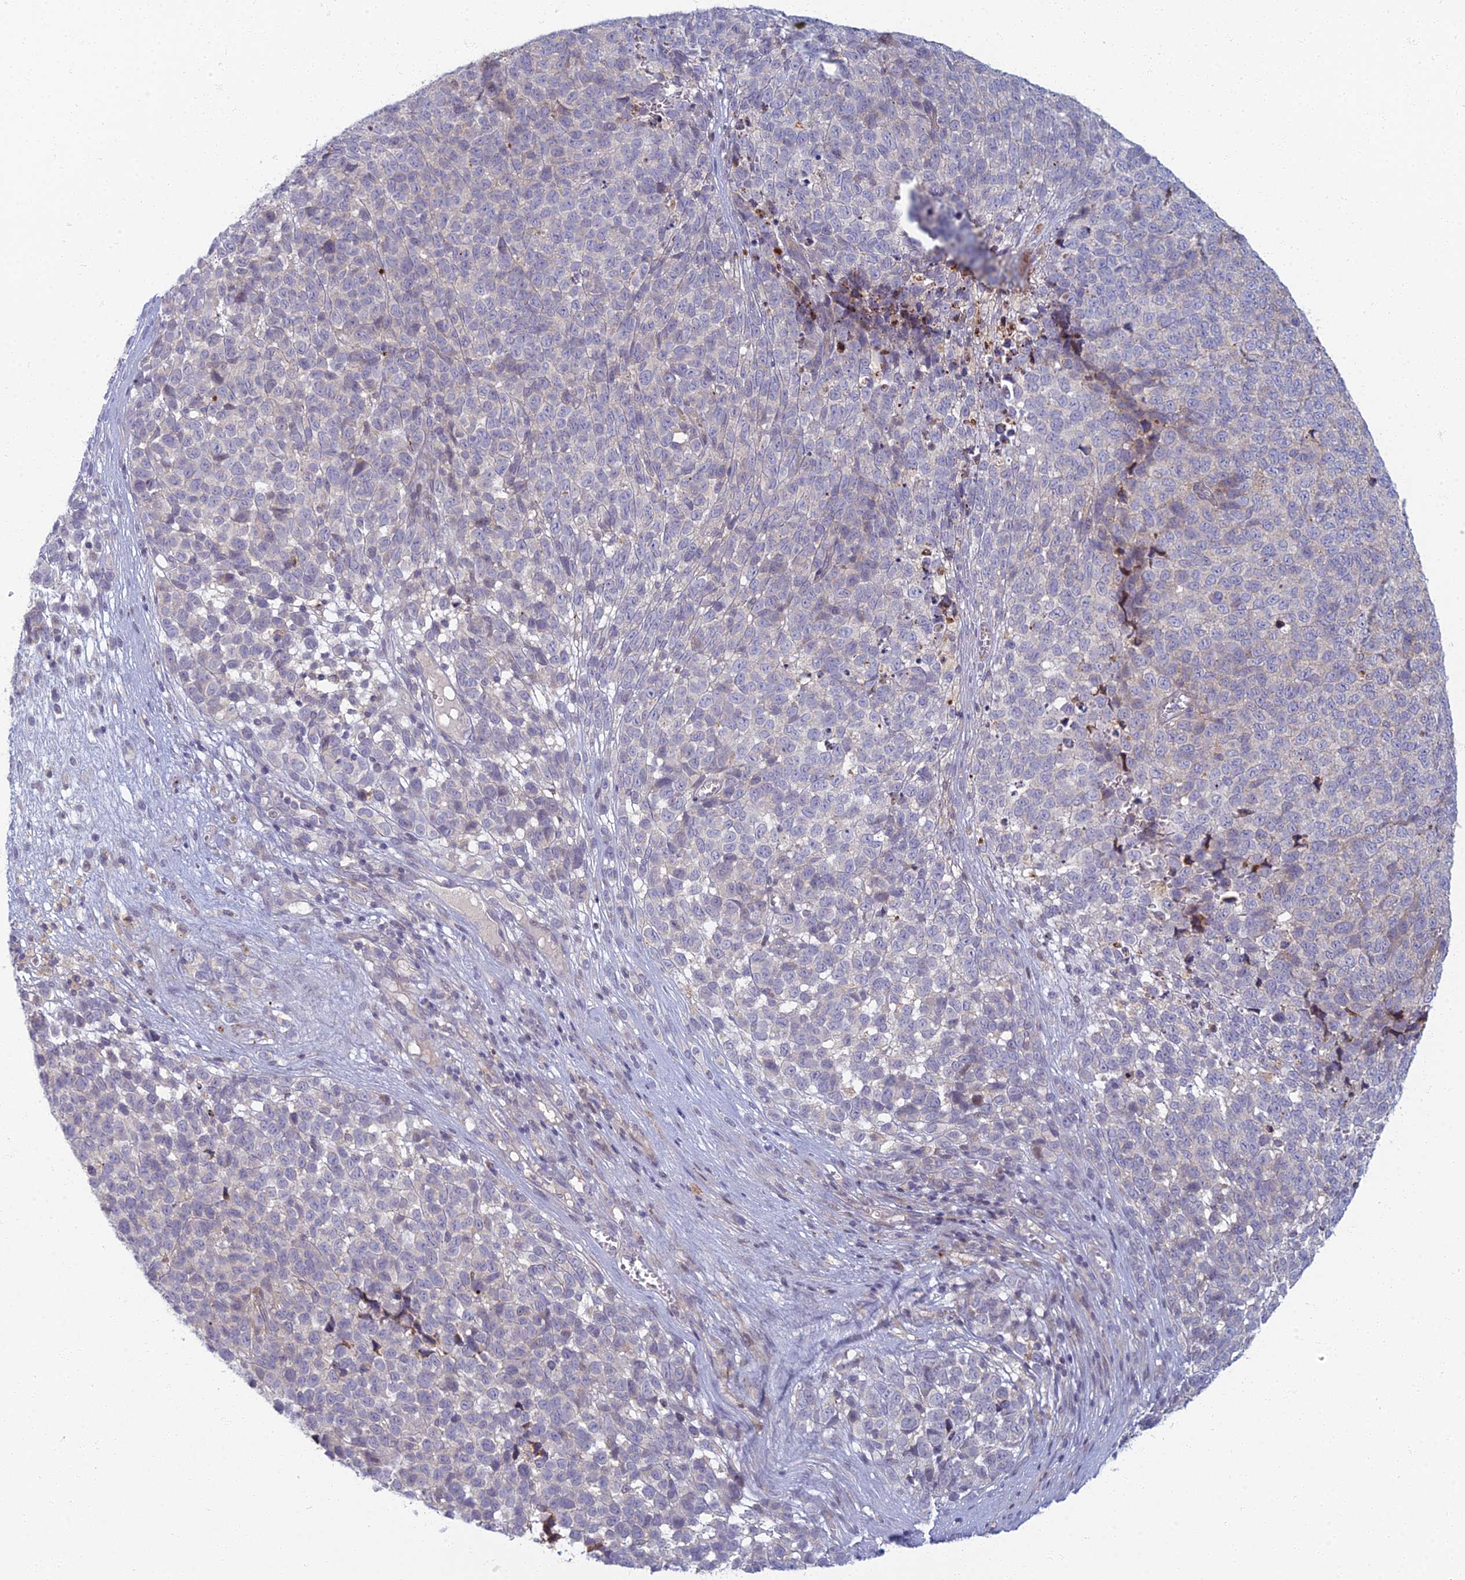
{"staining": {"intensity": "negative", "quantity": "none", "location": "none"}, "tissue": "melanoma", "cell_type": "Tumor cells", "image_type": "cancer", "snomed": [{"axis": "morphology", "description": "Malignant melanoma, NOS"}, {"axis": "topography", "description": "Nose, NOS"}], "caption": "Immunohistochemistry (IHC) micrograph of neoplastic tissue: human malignant melanoma stained with DAB exhibits no significant protein expression in tumor cells.", "gene": "CHMP4B", "patient": {"sex": "female", "age": 48}}